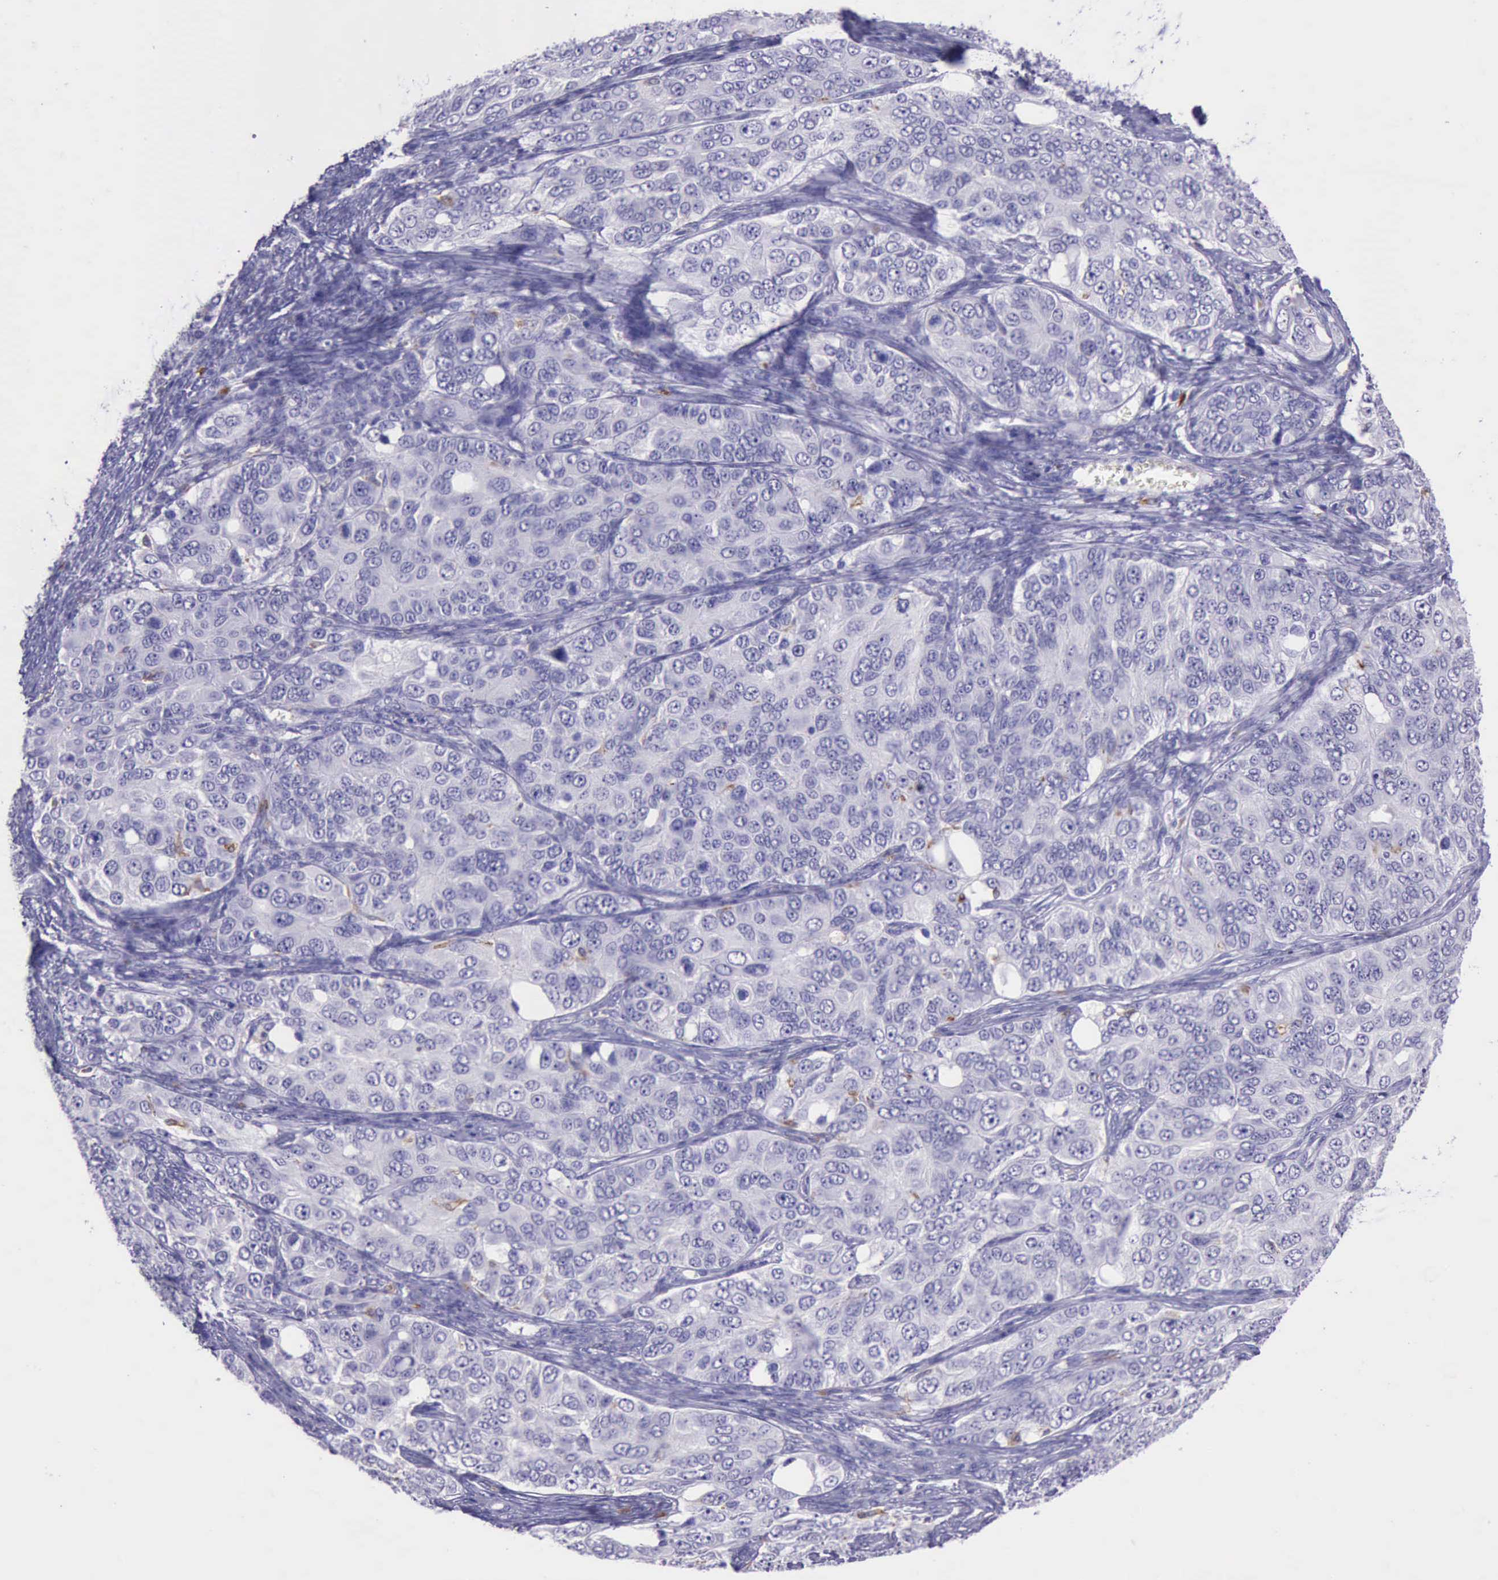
{"staining": {"intensity": "negative", "quantity": "none", "location": "none"}, "tissue": "ovarian cancer", "cell_type": "Tumor cells", "image_type": "cancer", "snomed": [{"axis": "morphology", "description": "Carcinoma, endometroid"}, {"axis": "topography", "description": "Ovary"}], "caption": "The immunohistochemistry image has no significant positivity in tumor cells of endometroid carcinoma (ovarian) tissue. The staining was performed using DAB (3,3'-diaminobenzidine) to visualize the protein expression in brown, while the nuclei were stained in blue with hematoxylin (Magnification: 20x).", "gene": "BTK", "patient": {"sex": "female", "age": 51}}